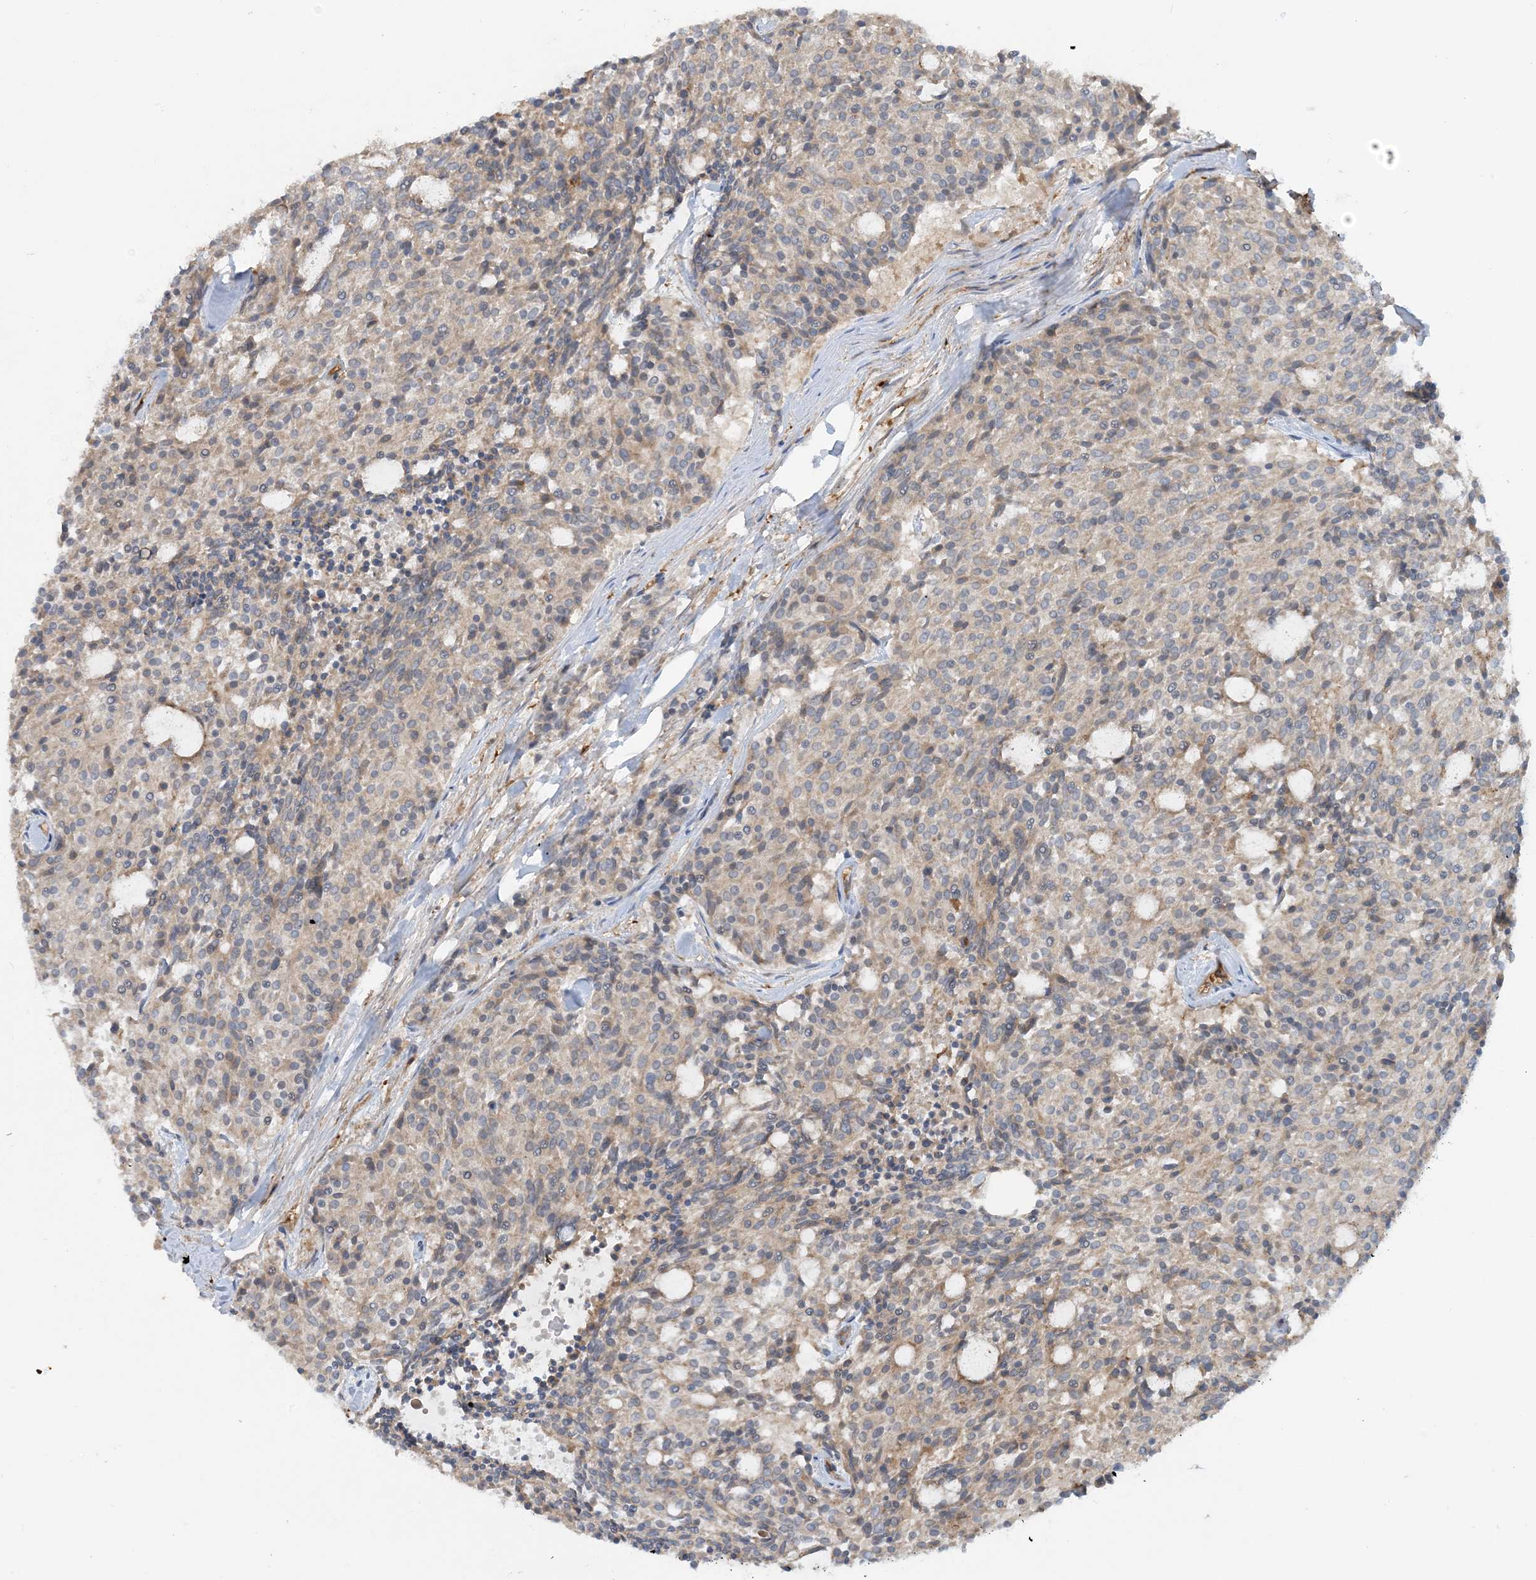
{"staining": {"intensity": "negative", "quantity": "none", "location": "none"}, "tissue": "carcinoid", "cell_type": "Tumor cells", "image_type": "cancer", "snomed": [{"axis": "morphology", "description": "Carcinoid, malignant, NOS"}, {"axis": "topography", "description": "Pancreas"}], "caption": "The image displays no significant positivity in tumor cells of malignant carcinoid. (DAB IHC visualized using brightfield microscopy, high magnification).", "gene": "SFMBT2", "patient": {"sex": "female", "age": 54}}